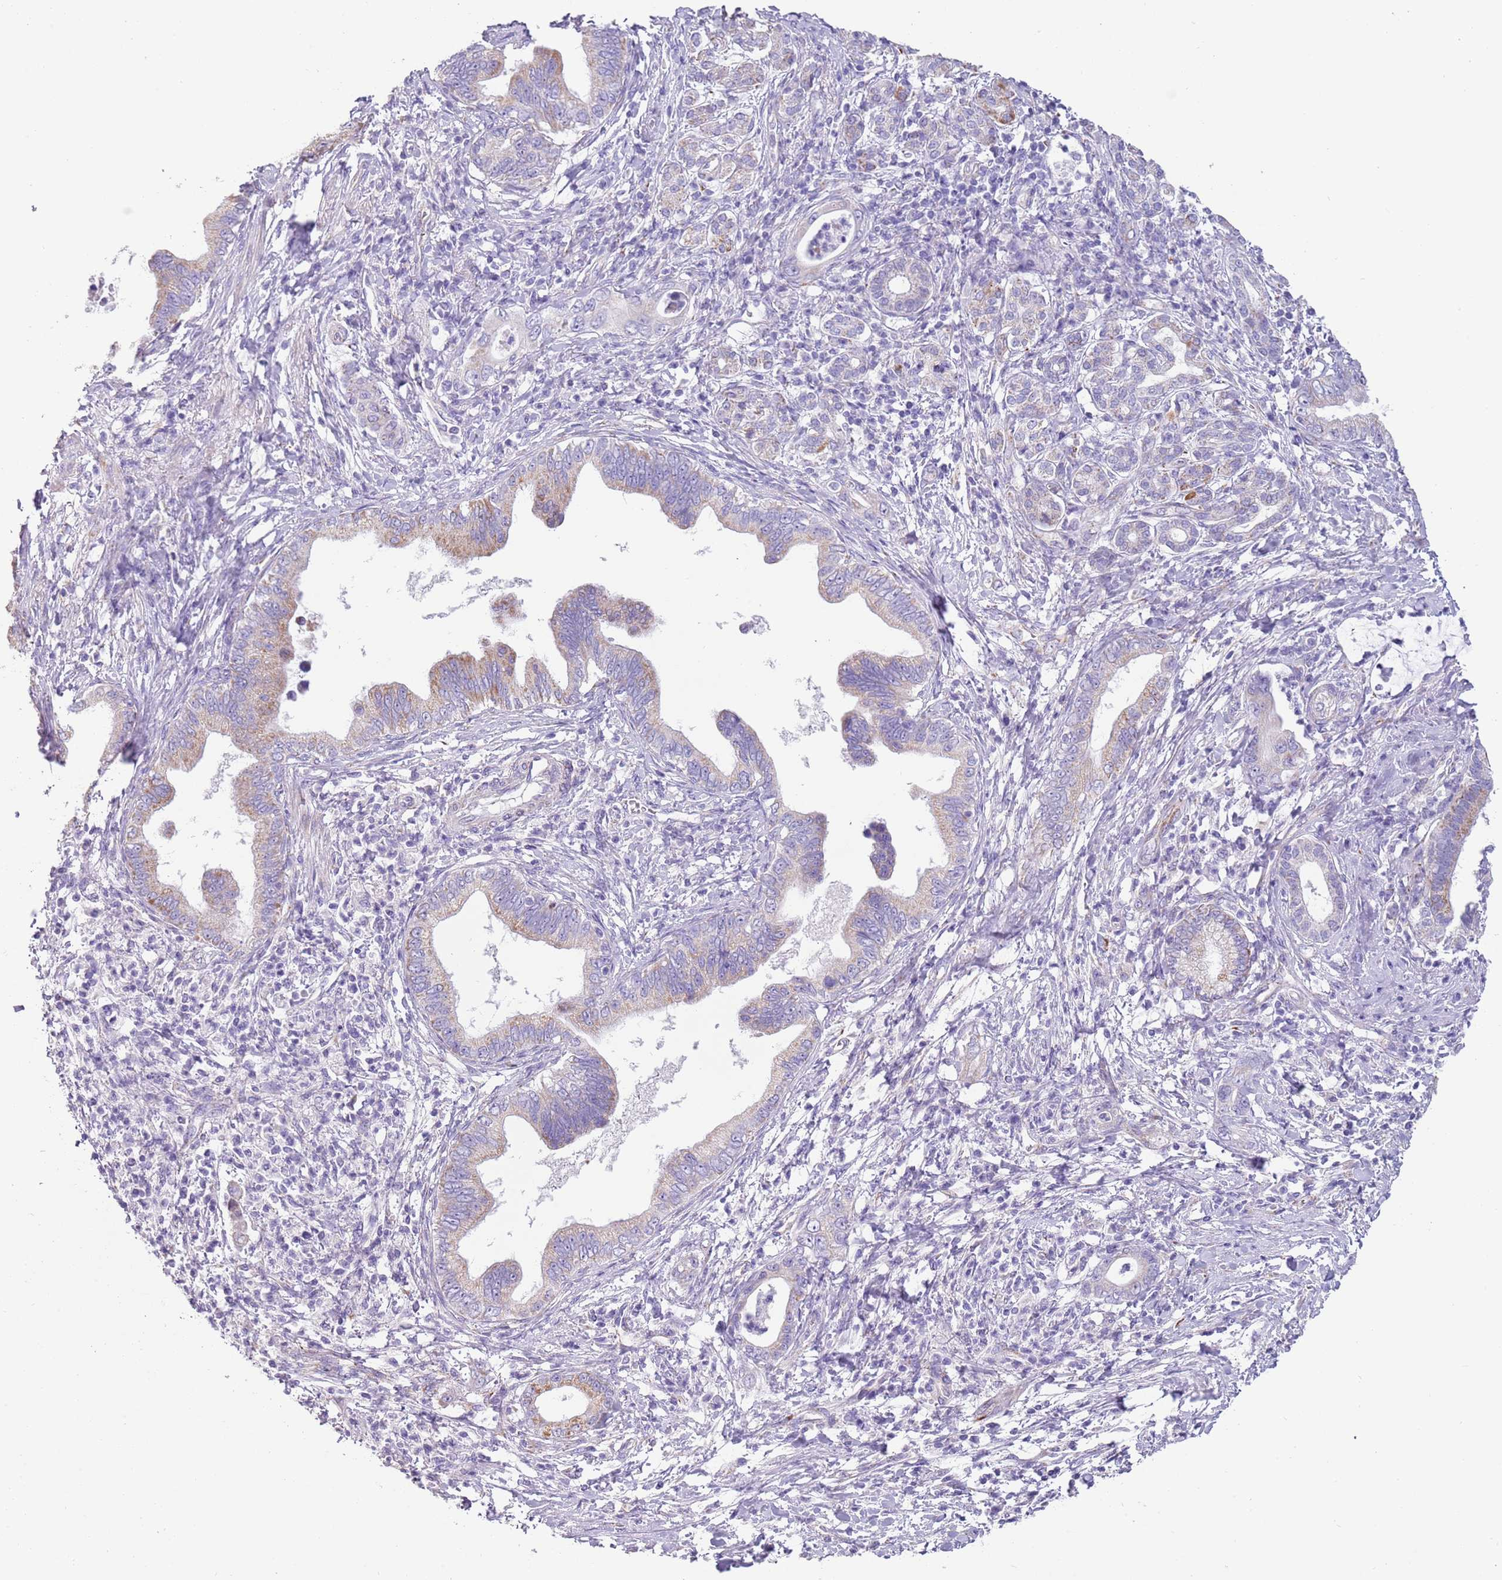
{"staining": {"intensity": "negative", "quantity": "none", "location": "none"}, "tissue": "pancreatic cancer", "cell_type": "Tumor cells", "image_type": "cancer", "snomed": [{"axis": "morphology", "description": "Normal tissue, NOS"}, {"axis": "morphology", "description": "Adenocarcinoma, NOS"}, {"axis": "topography", "description": "Pancreas"}], "caption": "Tumor cells show no significant protein expression in pancreatic cancer (adenocarcinoma). (DAB immunohistochemistry, high magnification).", "gene": "RNF222", "patient": {"sex": "female", "age": 55}}